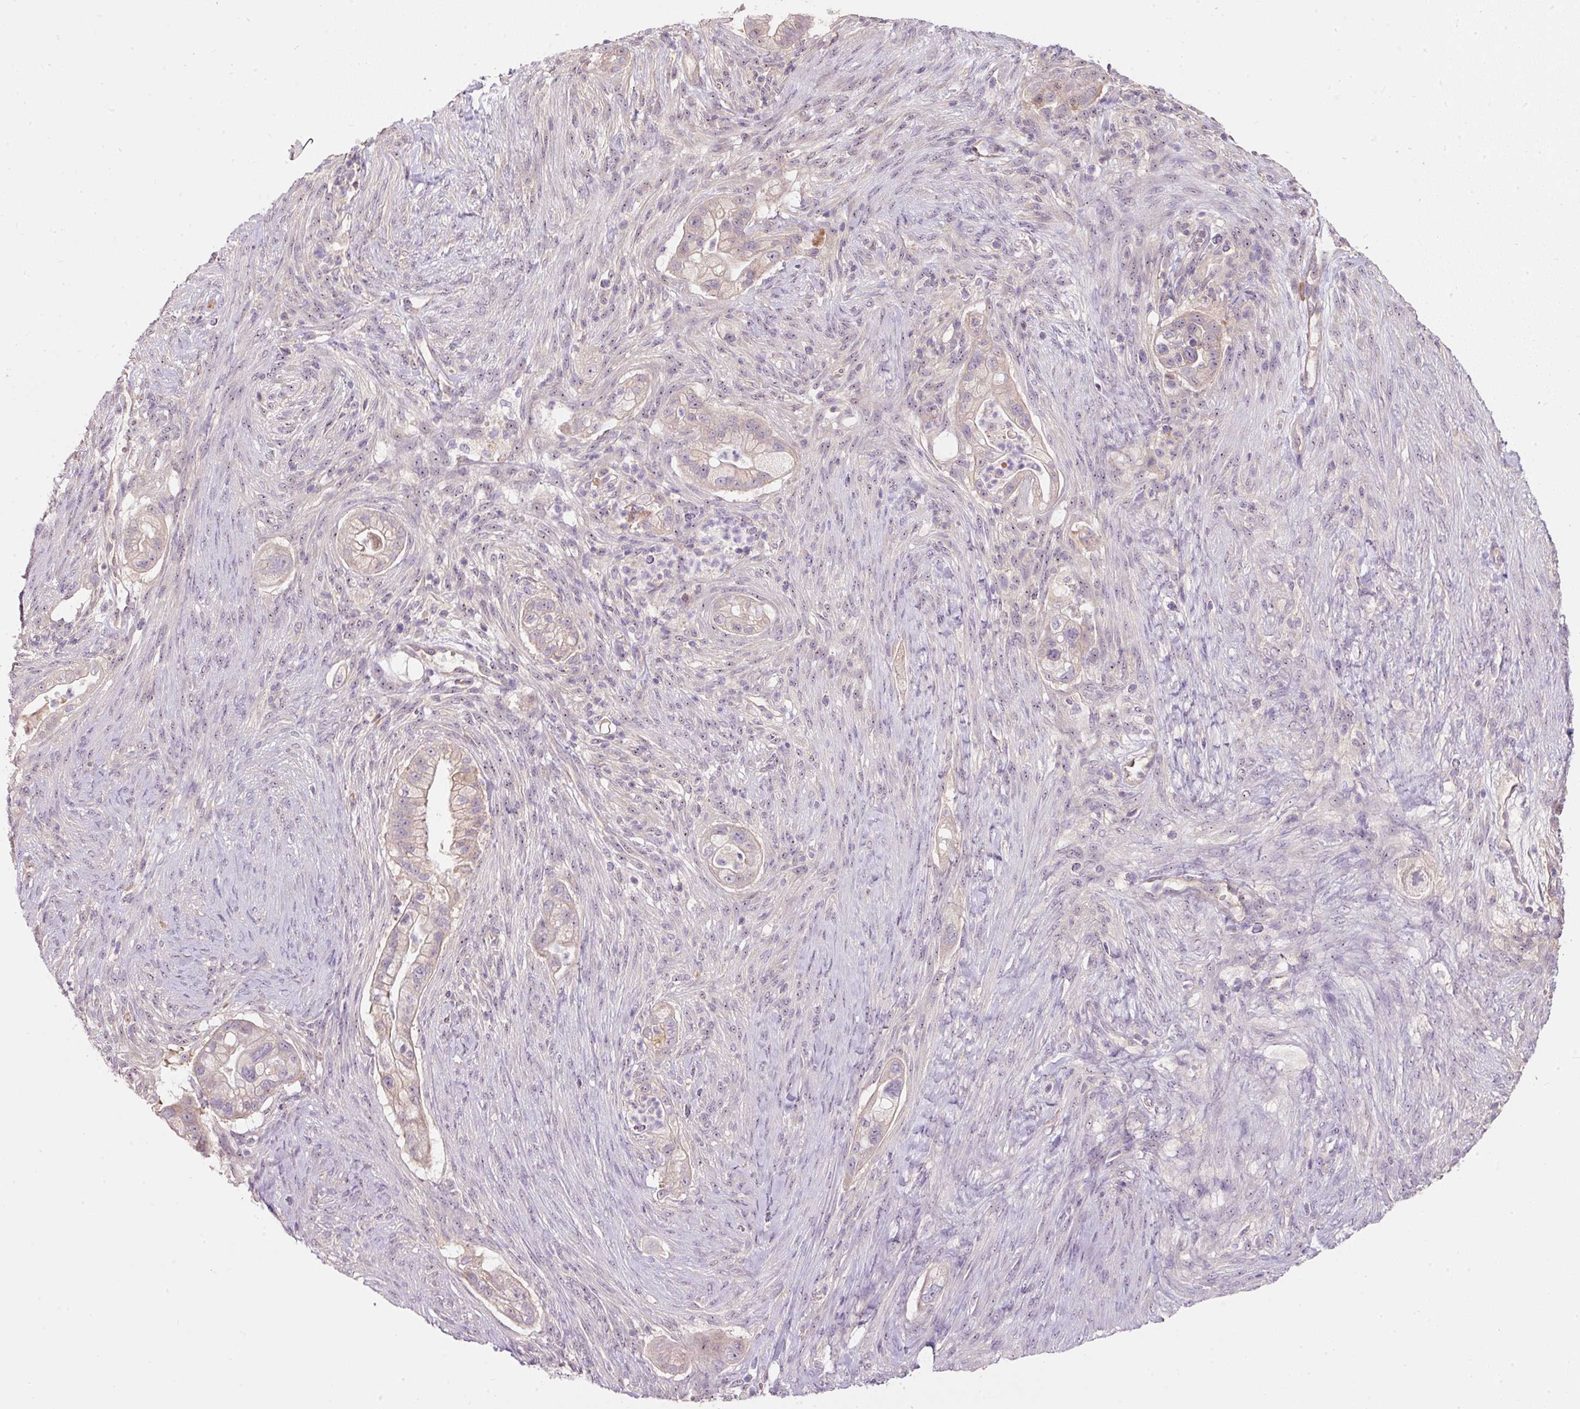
{"staining": {"intensity": "weak", "quantity": "25%-75%", "location": "cytoplasmic/membranous"}, "tissue": "pancreatic cancer", "cell_type": "Tumor cells", "image_type": "cancer", "snomed": [{"axis": "morphology", "description": "Adenocarcinoma, NOS"}, {"axis": "topography", "description": "Pancreas"}], "caption": "This histopathology image demonstrates pancreatic cancer (adenocarcinoma) stained with immunohistochemistry to label a protein in brown. The cytoplasmic/membranous of tumor cells show weak positivity for the protein. Nuclei are counter-stained blue.", "gene": "TMEM37", "patient": {"sex": "male", "age": 44}}